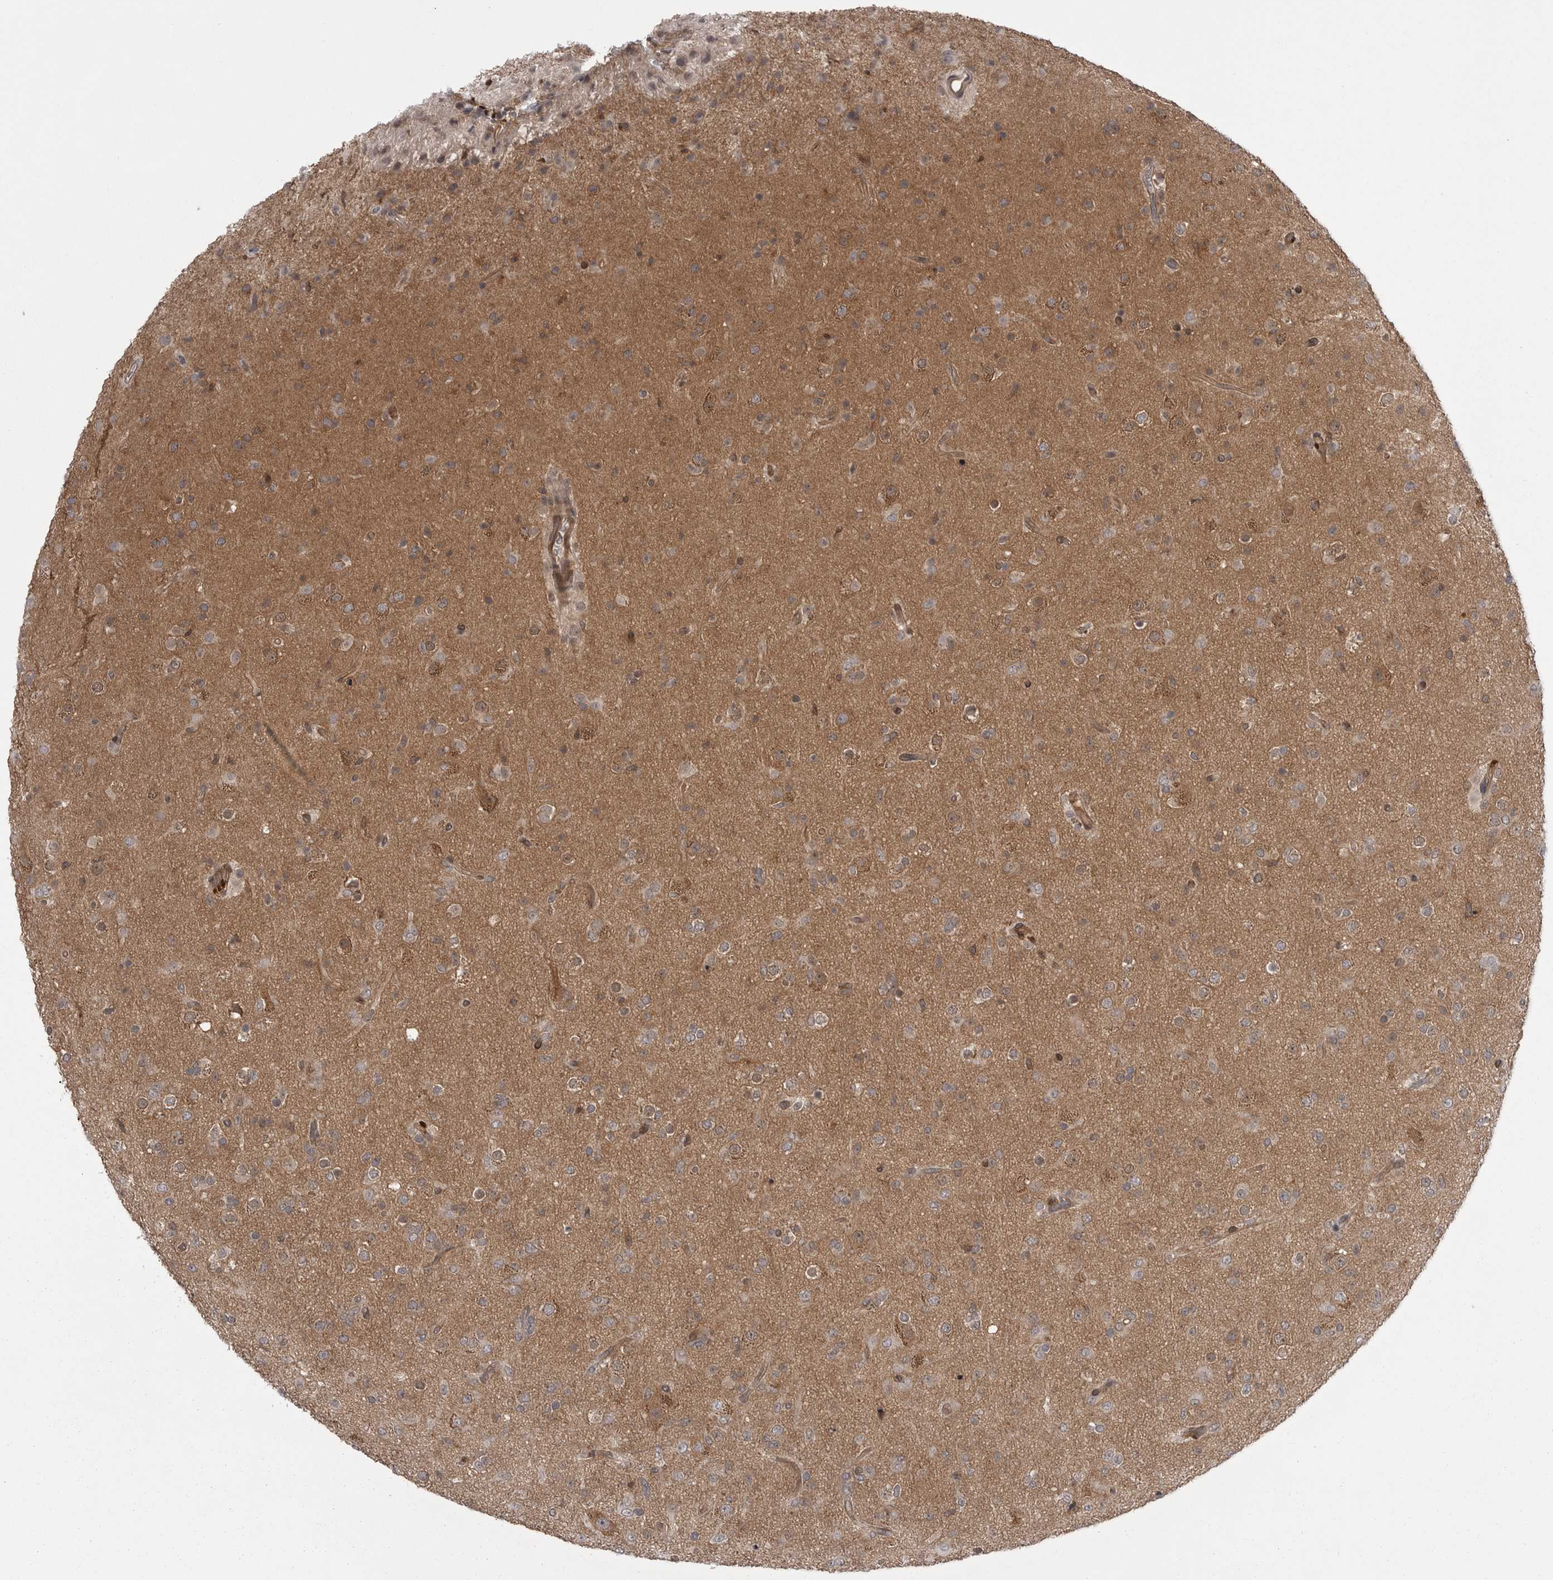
{"staining": {"intensity": "weak", "quantity": "25%-75%", "location": "cytoplasmic/membranous"}, "tissue": "glioma", "cell_type": "Tumor cells", "image_type": "cancer", "snomed": [{"axis": "morphology", "description": "Glioma, malignant, Low grade"}, {"axis": "topography", "description": "Brain"}], "caption": "Approximately 25%-75% of tumor cells in glioma display weak cytoplasmic/membranous protein positivity as visualized by brown immunohistochemical staining.", "gene": "STK24", "patient": {"sex": "male", "age": 65}}